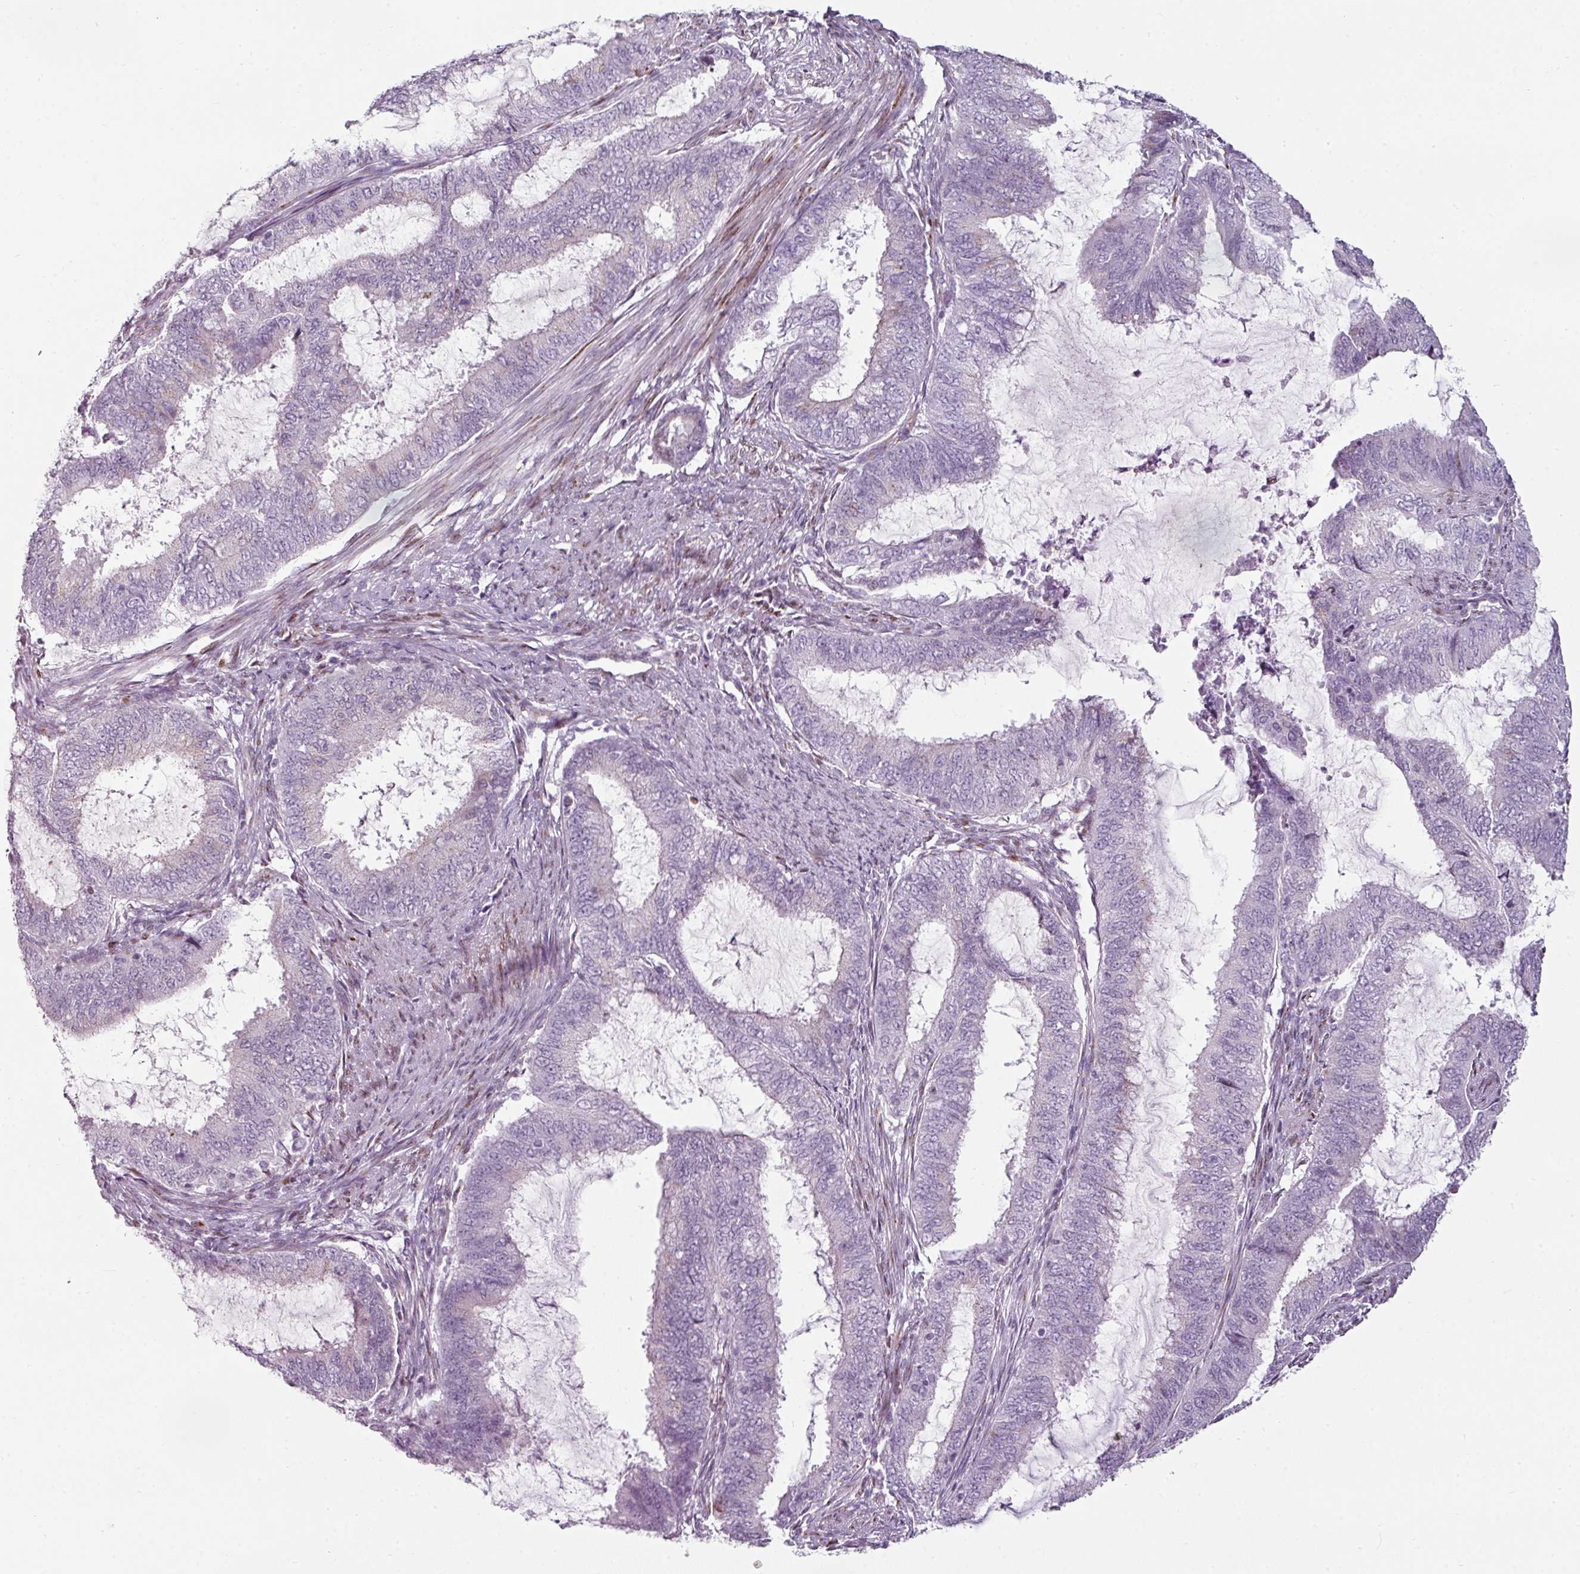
{"staining": {"intensity": "negative", "quantity": "none", "location": "none"}, "tissue": "endometrial cancer", "cell_type": "Tumor cells", "image_type": "cancer", "snomed": [{"axis": "morphology", "description": "Adenocarcinoma, NOS"}, {"axis": "topography", "description": "Endometrium"}], "caption": "A high-resolution histopathology image shows IHC staining of endometrial adenocarcinoma, which exhibits no significant positivity in tumor cells.", "gene": "SYT8", "patient": {"sex": "female", "age": 51}}